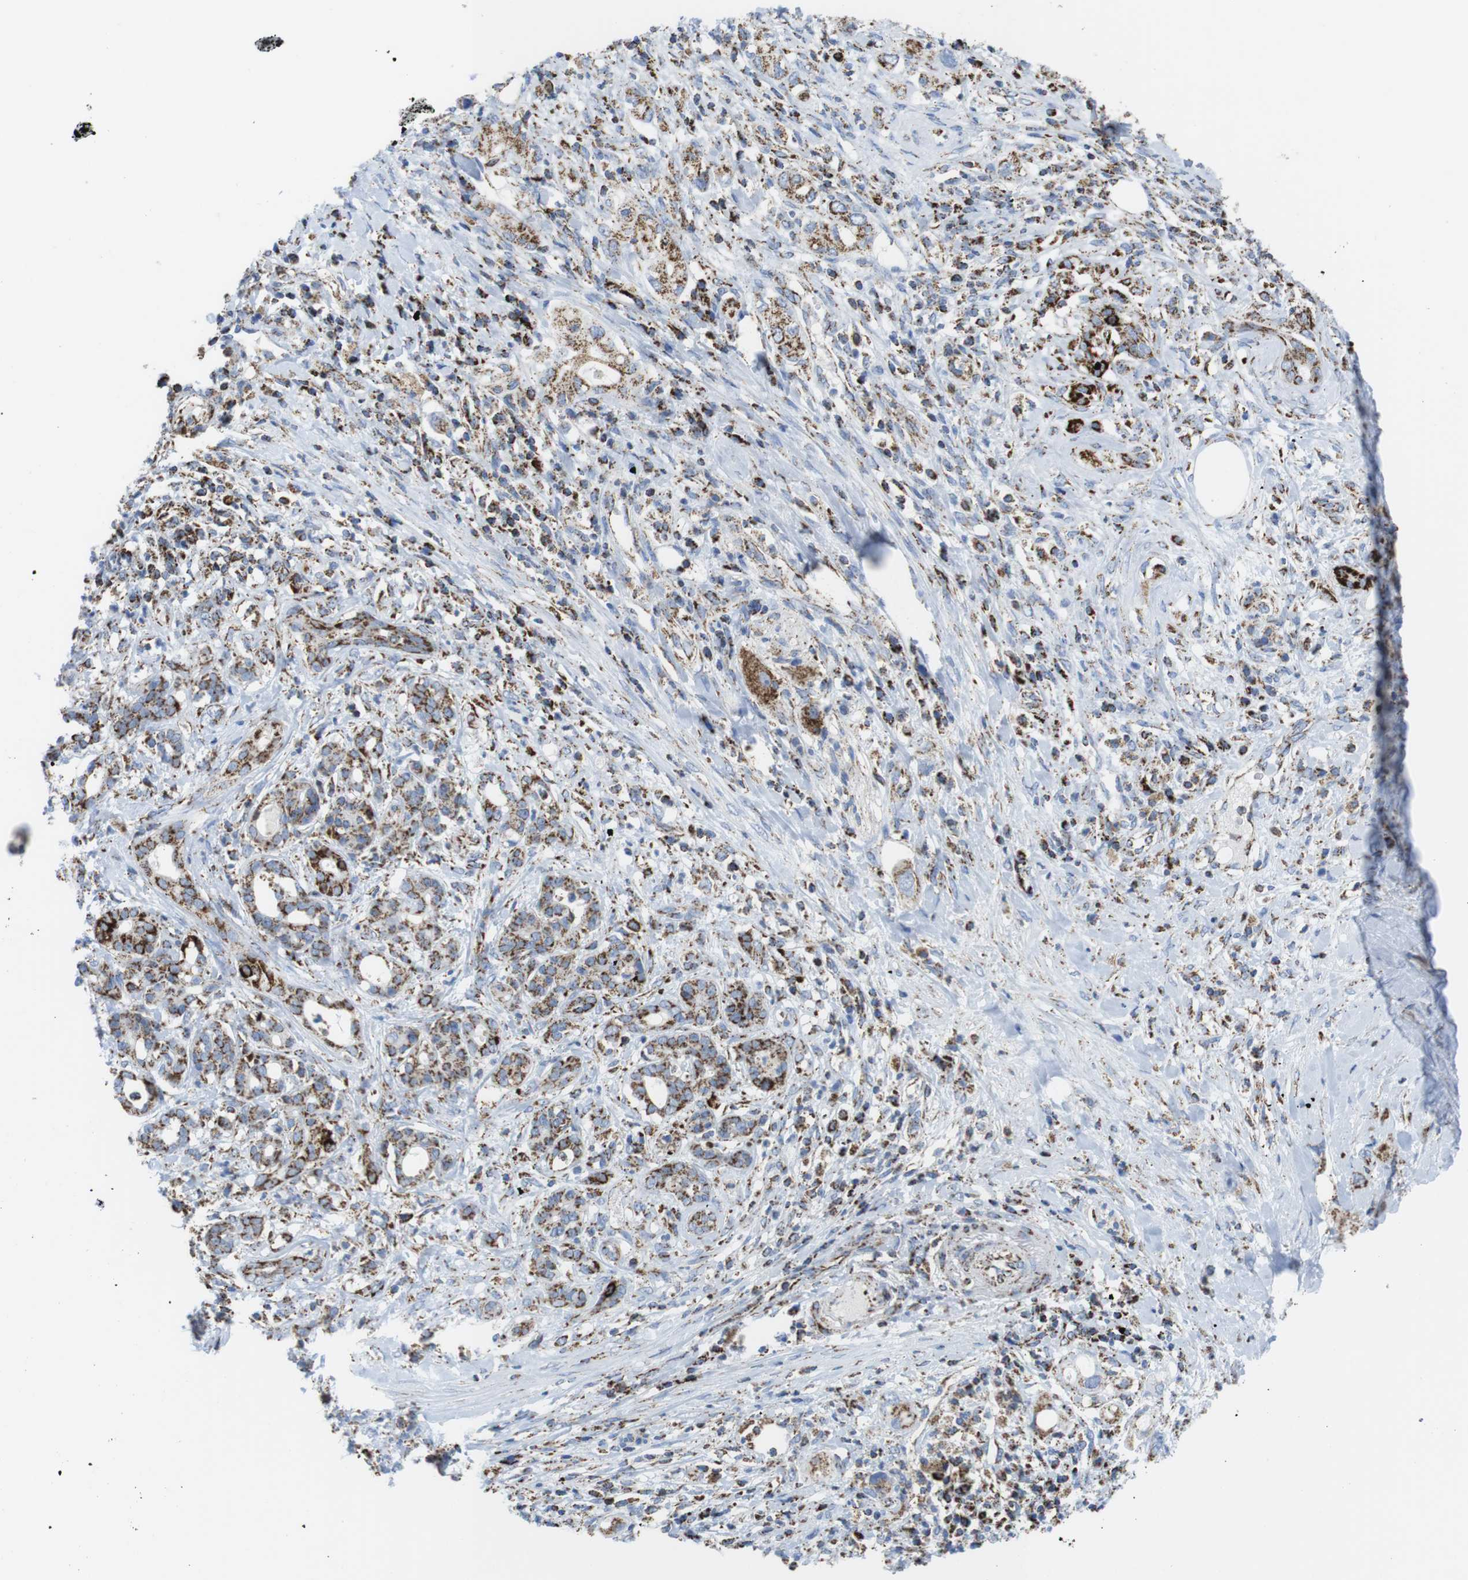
{"staining": {"intensity": "moderate", "quantity": ">75%", "location": "cytoplasmic/membranous"}, "tissue": "pancreatic cancer", "cell_type": "Tumor cells", "image_type": "cancer", "snomed": [{"axis": "morphology", "description": "Adenocarcinoma, NOS"}, {"axis": "topography", "description": "Pancreas"}], "caption": "The photomicrograph reveals staining of pancreatic adenocarcinoma, revealing moderate cytoplasmic/membranous protein staining (brown color) within tumor cells.", "gene": "ATP5PO", "patient": {"sex": "female", "age": 56}}